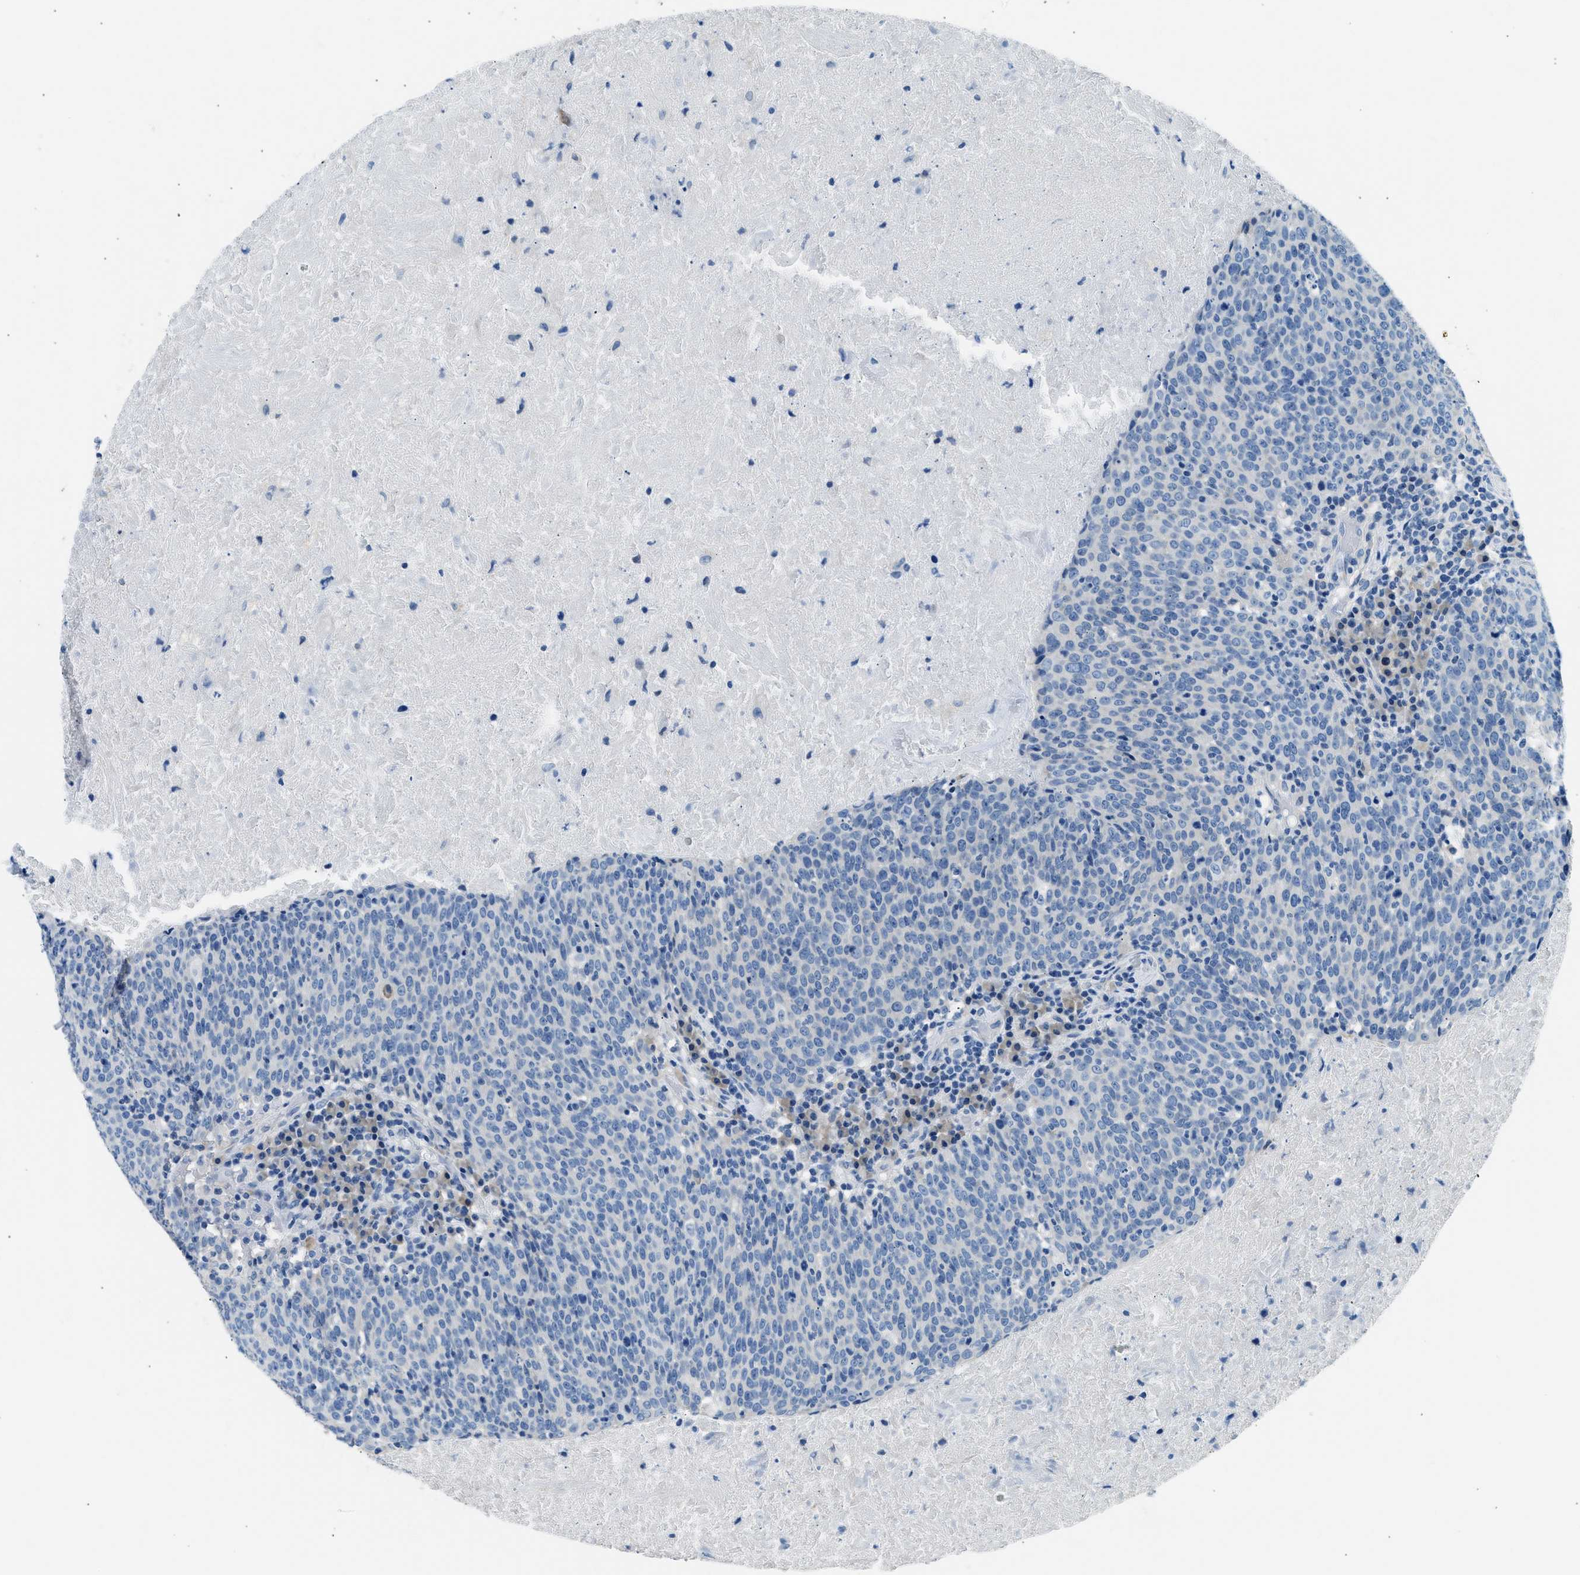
{"staining": {"intensity": "negative", "quantity": "none", "location": "none"}, "tissue": "head and neck cancer", "cell_type": "Tumor cells", "image_type": "cancer", "snomed": [{"axis": "morphology", "description": "Squamous cell carcinoma, NOS"}, {"axis": "morphology", "description": "Squamous cell carcinoma, metastatic, NOS"}, {"axis": "topography", "description": "Lymph node"}, {"axis": "topography", "description": "Head-Neck"}], "caption": "Tumor cells show no significant protein expression in head and neck metastatic squamous cell carcinoma. (Immunohistochemistry (ihc), brightfield microscopy, high magnification).", "gene": "CLDN18", "patient": {"sex": "male", "age": 62}}